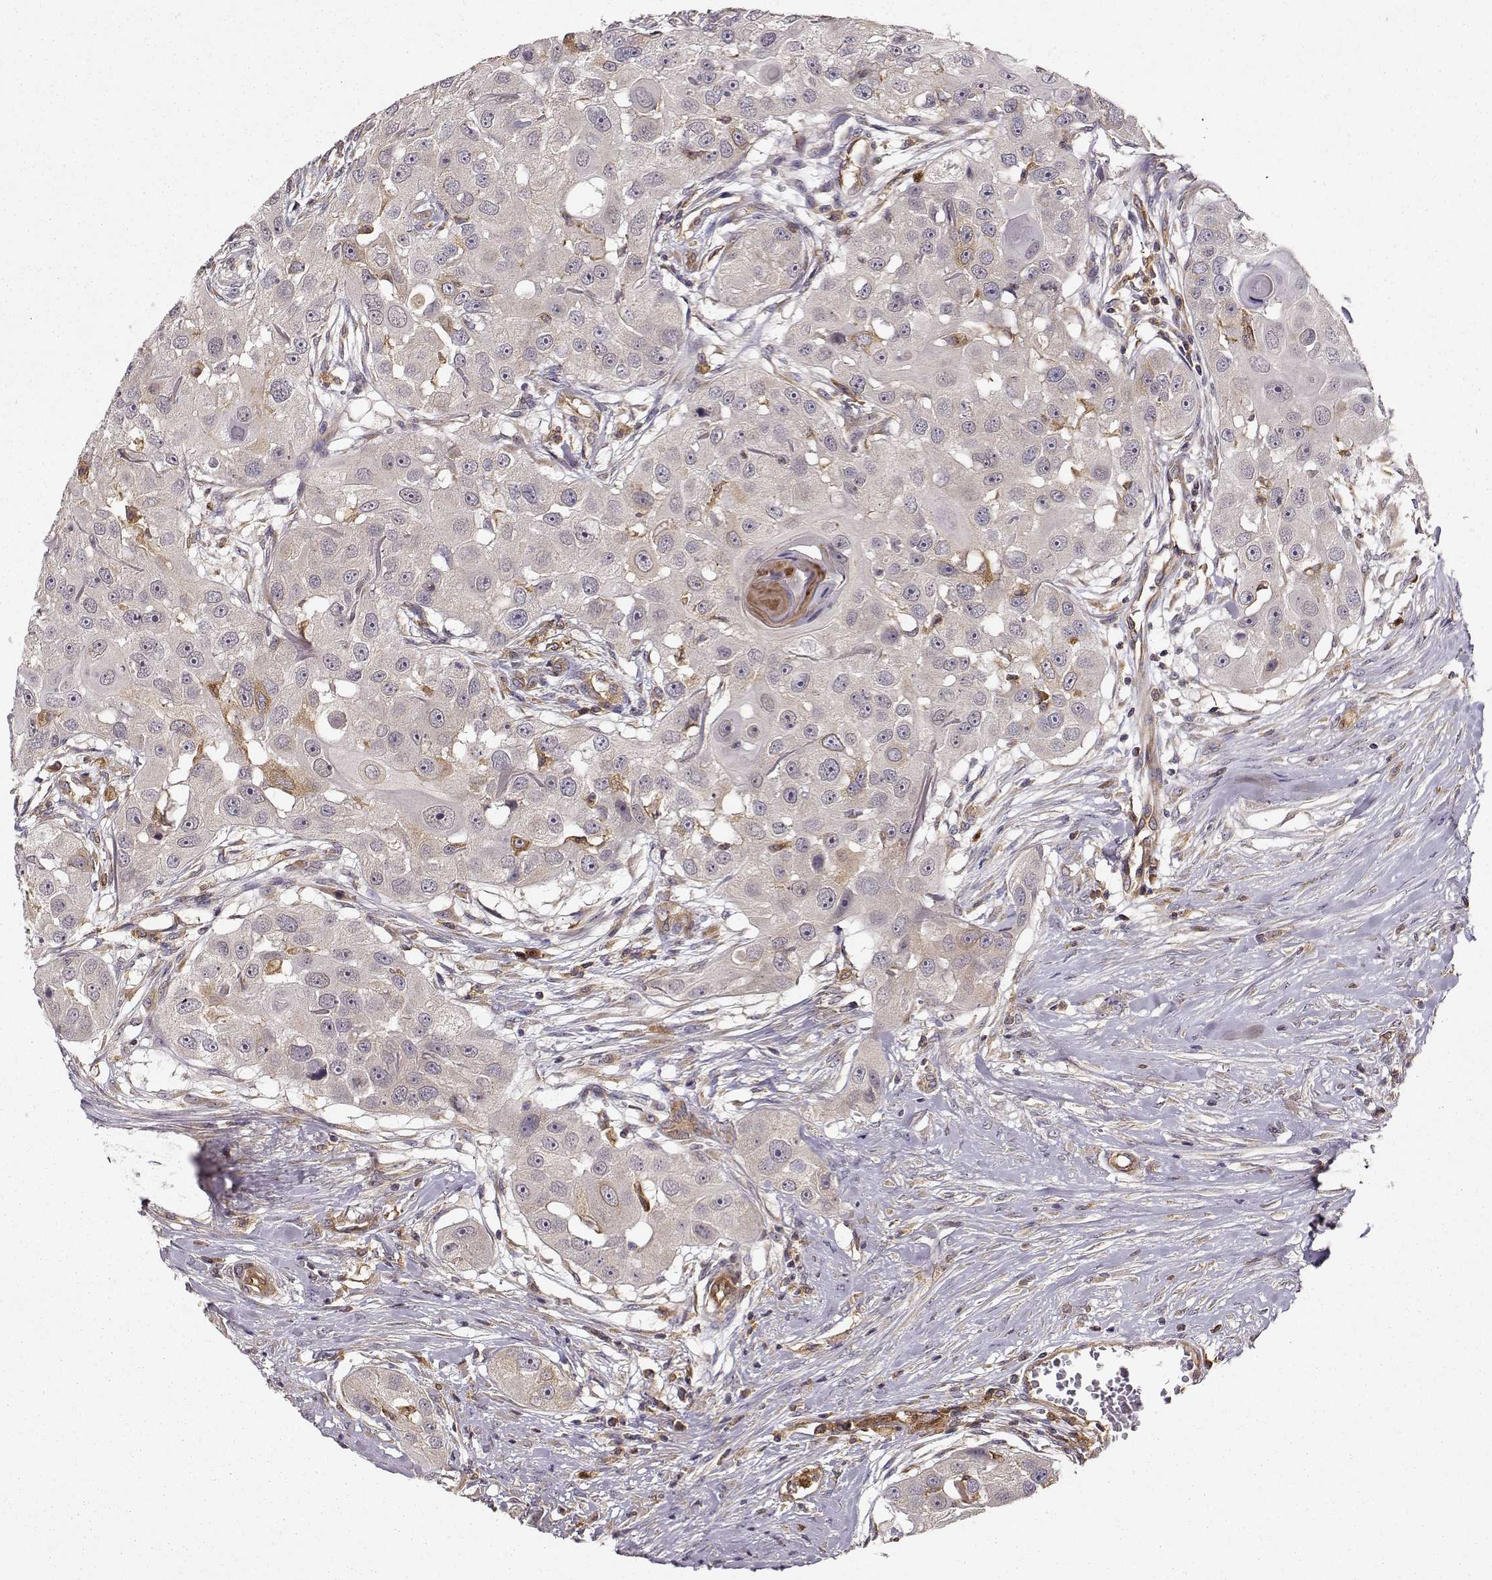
{"staining": {"intensity": "weak", "quantity": "25%-75%", "location": "cytoplasmic/membranous"}, "tissue": "head and neck cancer", "cell_type": "Tumor cells", "image_type": "cancer", "snomed": [{"axis": "morphology", "description": "Squamous cell carcinoma, NOS"}, {"axis": "topography", "description": "Head-Neck"}], "caption": "Approximately 25%-75% of tumor cells in head and neck squamous cell carcinoma show weak cytoplasmic/membranous protein staining as visualized by brown immunohistochemical staining.", "gene": "ARHGEF2", "patient": {"sex": "male", "age": 51}}